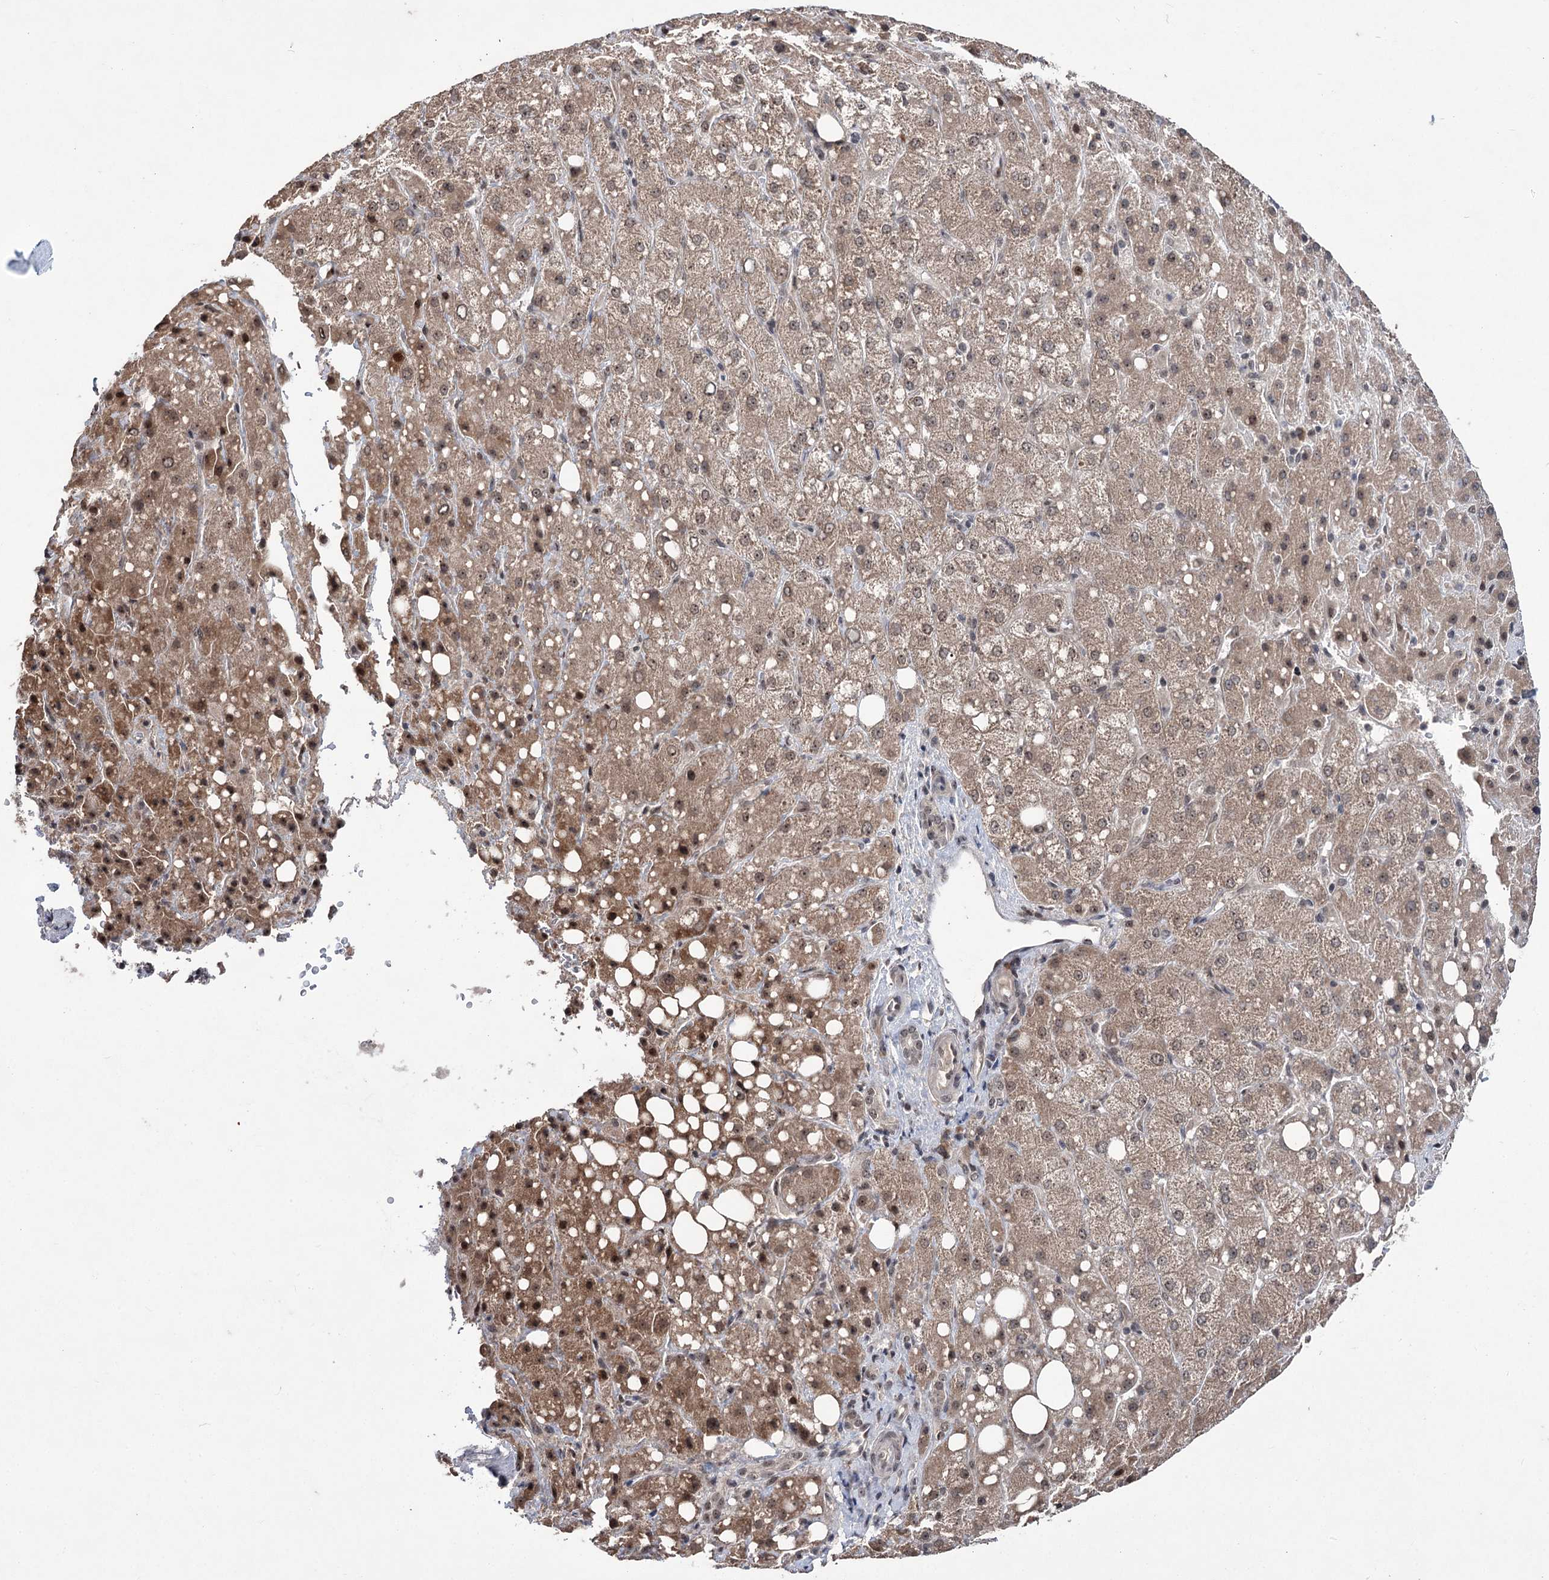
{"staining": {"intensity": "moderate", "quantity": ">75%", "location": "cytoplasmic/membranous,nuclear"}, "tissue": "liver cancer", "cell_type": "Tumor cells", "image_type": "cancer", "snomed": [{"axis": "morphology", "description": "Carcinoma, Hepatocellular, NOS"}, {"axis": "topography", "description": "Liver"}], "caption": "A brown stain labels moderate cytoplasmic/membranous and nuclear expression of a protein in human liver cancer tumor cells. (DAB IHC with brightfield microscopy, high magnification).", "gene": "VGLL4", "patient": {"sex": "male", "age": 80}}